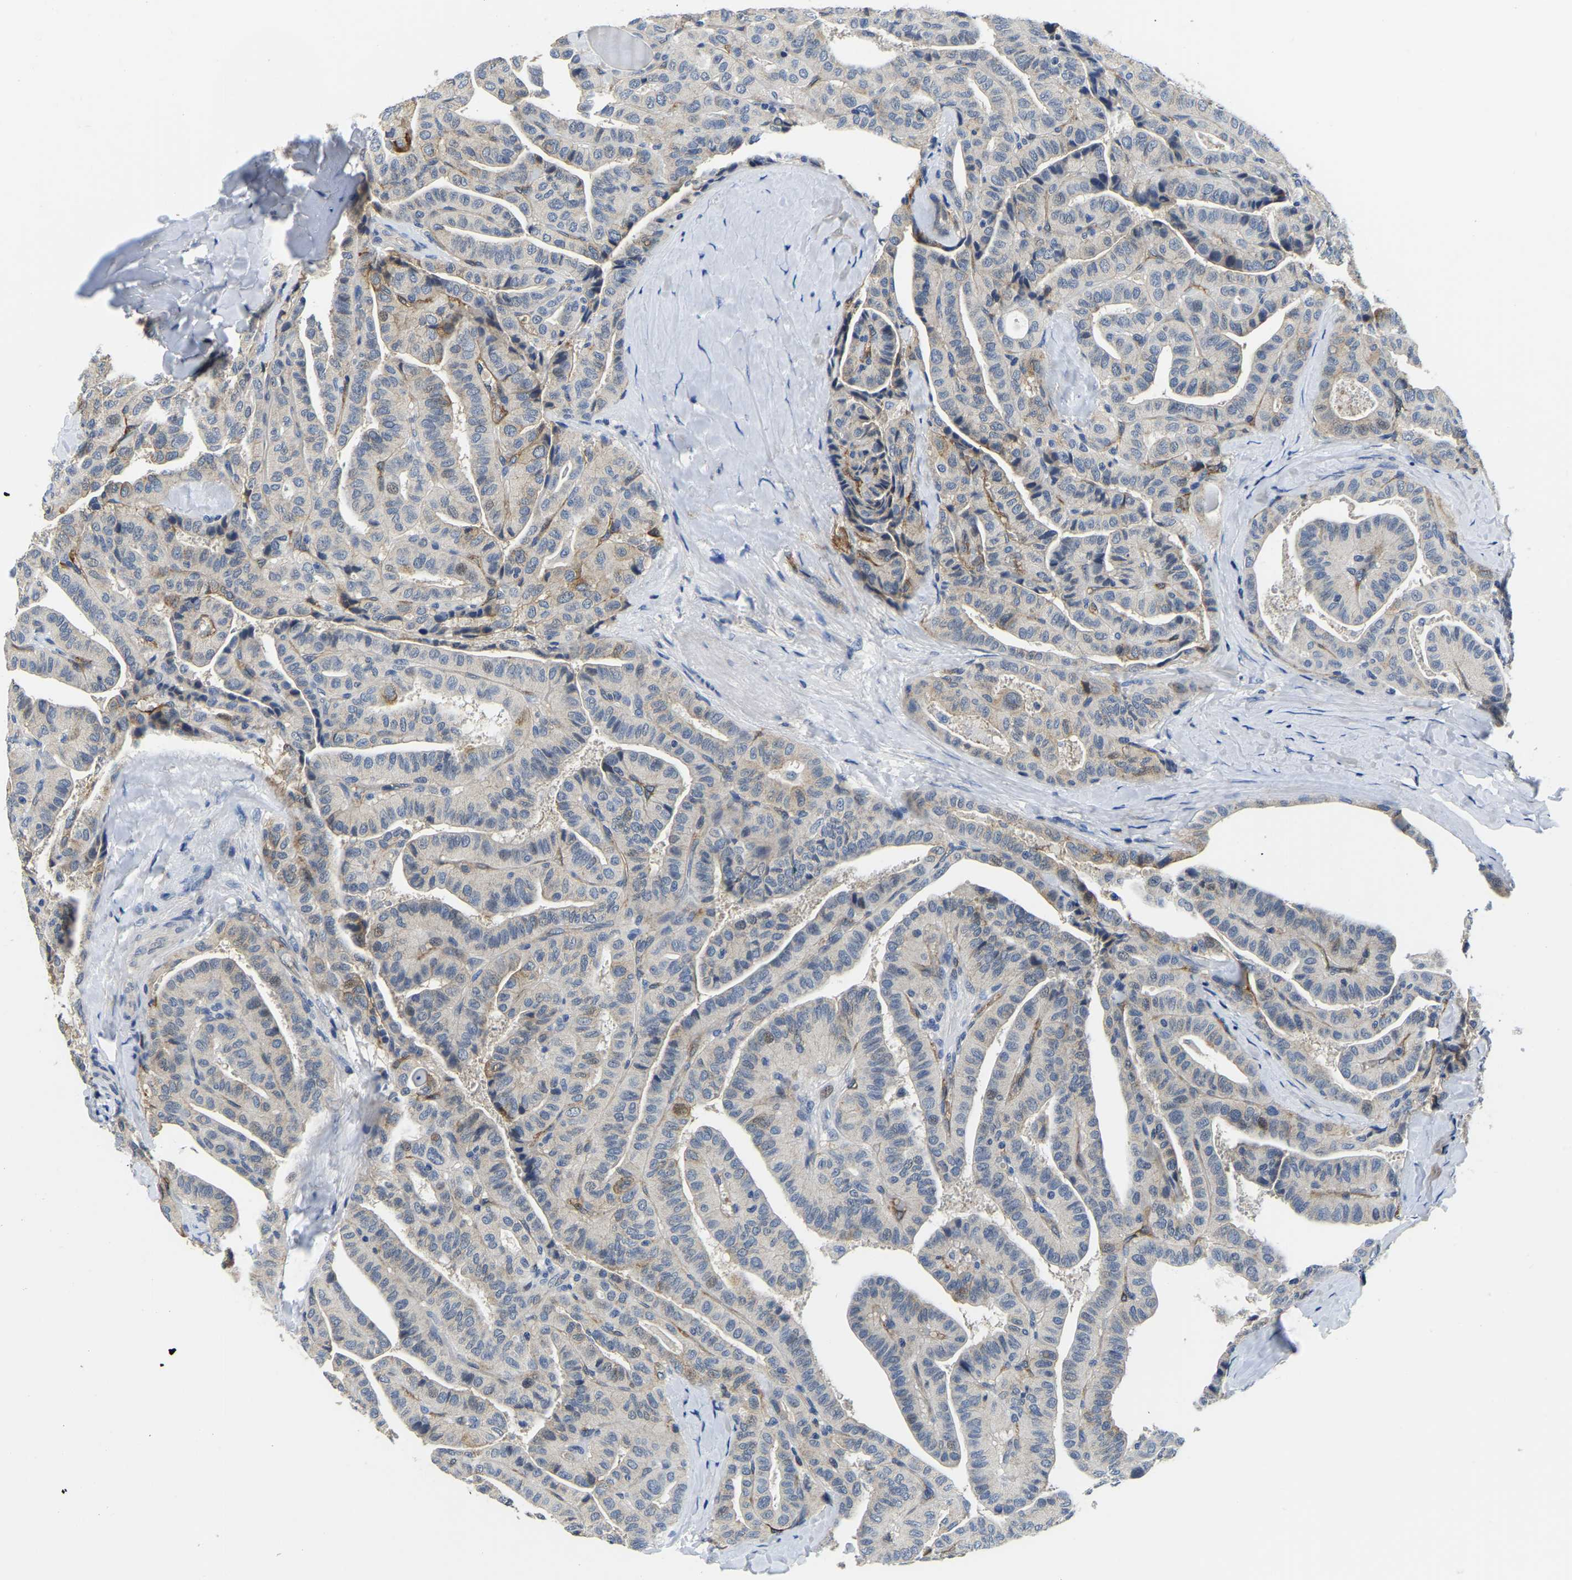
{"staining": {"intensity": "negative", "quantity": "none", "location": "none"}, "tissue": "thyroid cancer", "cell_type": "Tumor cells", "image_type": "cancer", "snomed": [{"axis": "morphology", "description": "Papillary adenocarcinoma, NOS"}, {"axis": "topography", "description": "Thyroid gland"}], "caption": "Protein analysis of thyroid cancer (papillary adenocarcinoma) displays no significant staining in tumor cells.", "gene": "ITGA2", "patient": {"sex": "male", "age": 77}}